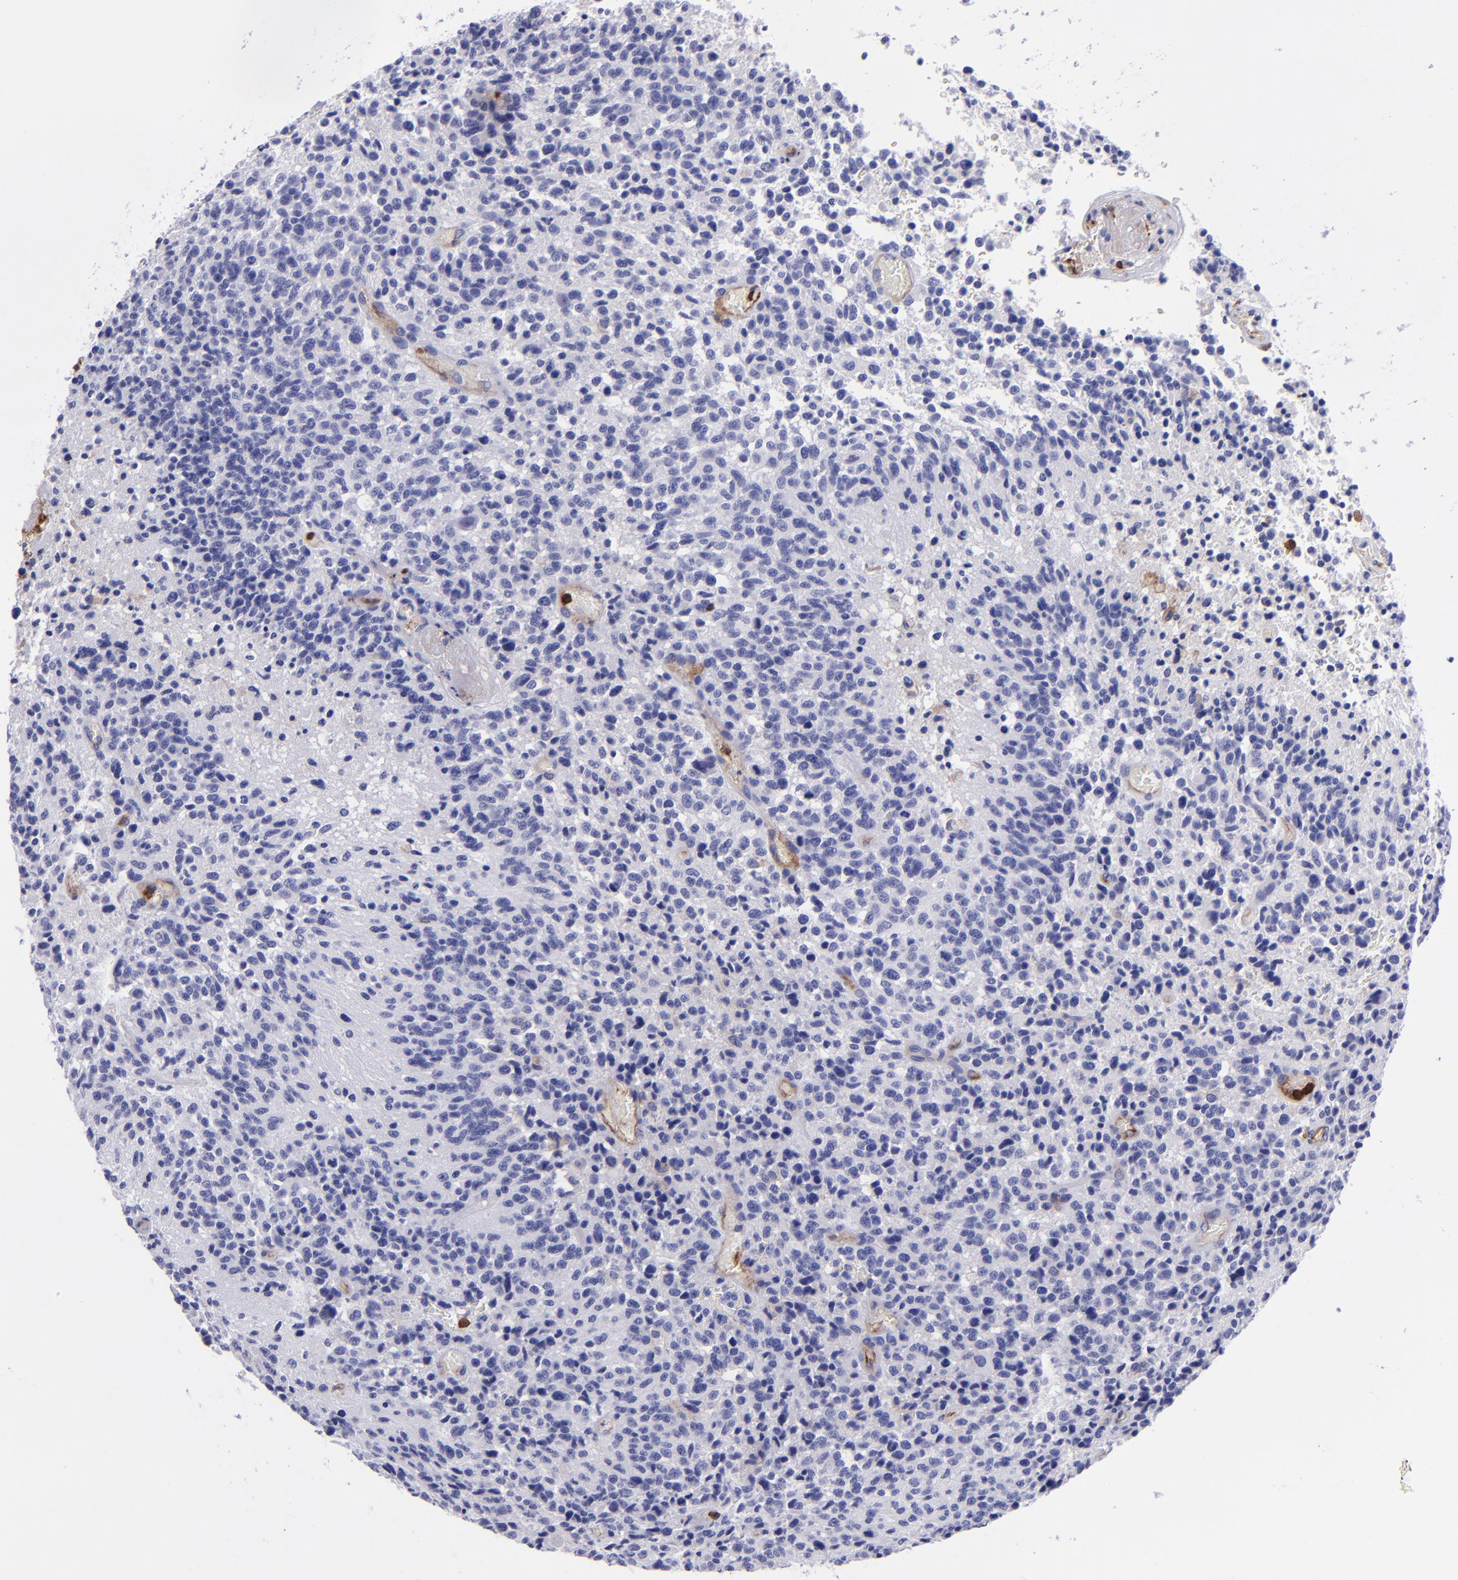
{"staining": {"intensity": "negative", "quantity": "none", "location": "none"}, "tissue": "glioma", "cell_type": "Tumor cells", "image_type": "cancer", "snomed": [{"axis": "morphology", "description": "Glioma, malignant, High grade"}, {"axis": "topography", "description": "Brain"}], "caption": "Tumor cells are negative for protein expression in human glioma.", "gene": "ICAM3", "patient": {"sex": "male", "age": 36}}